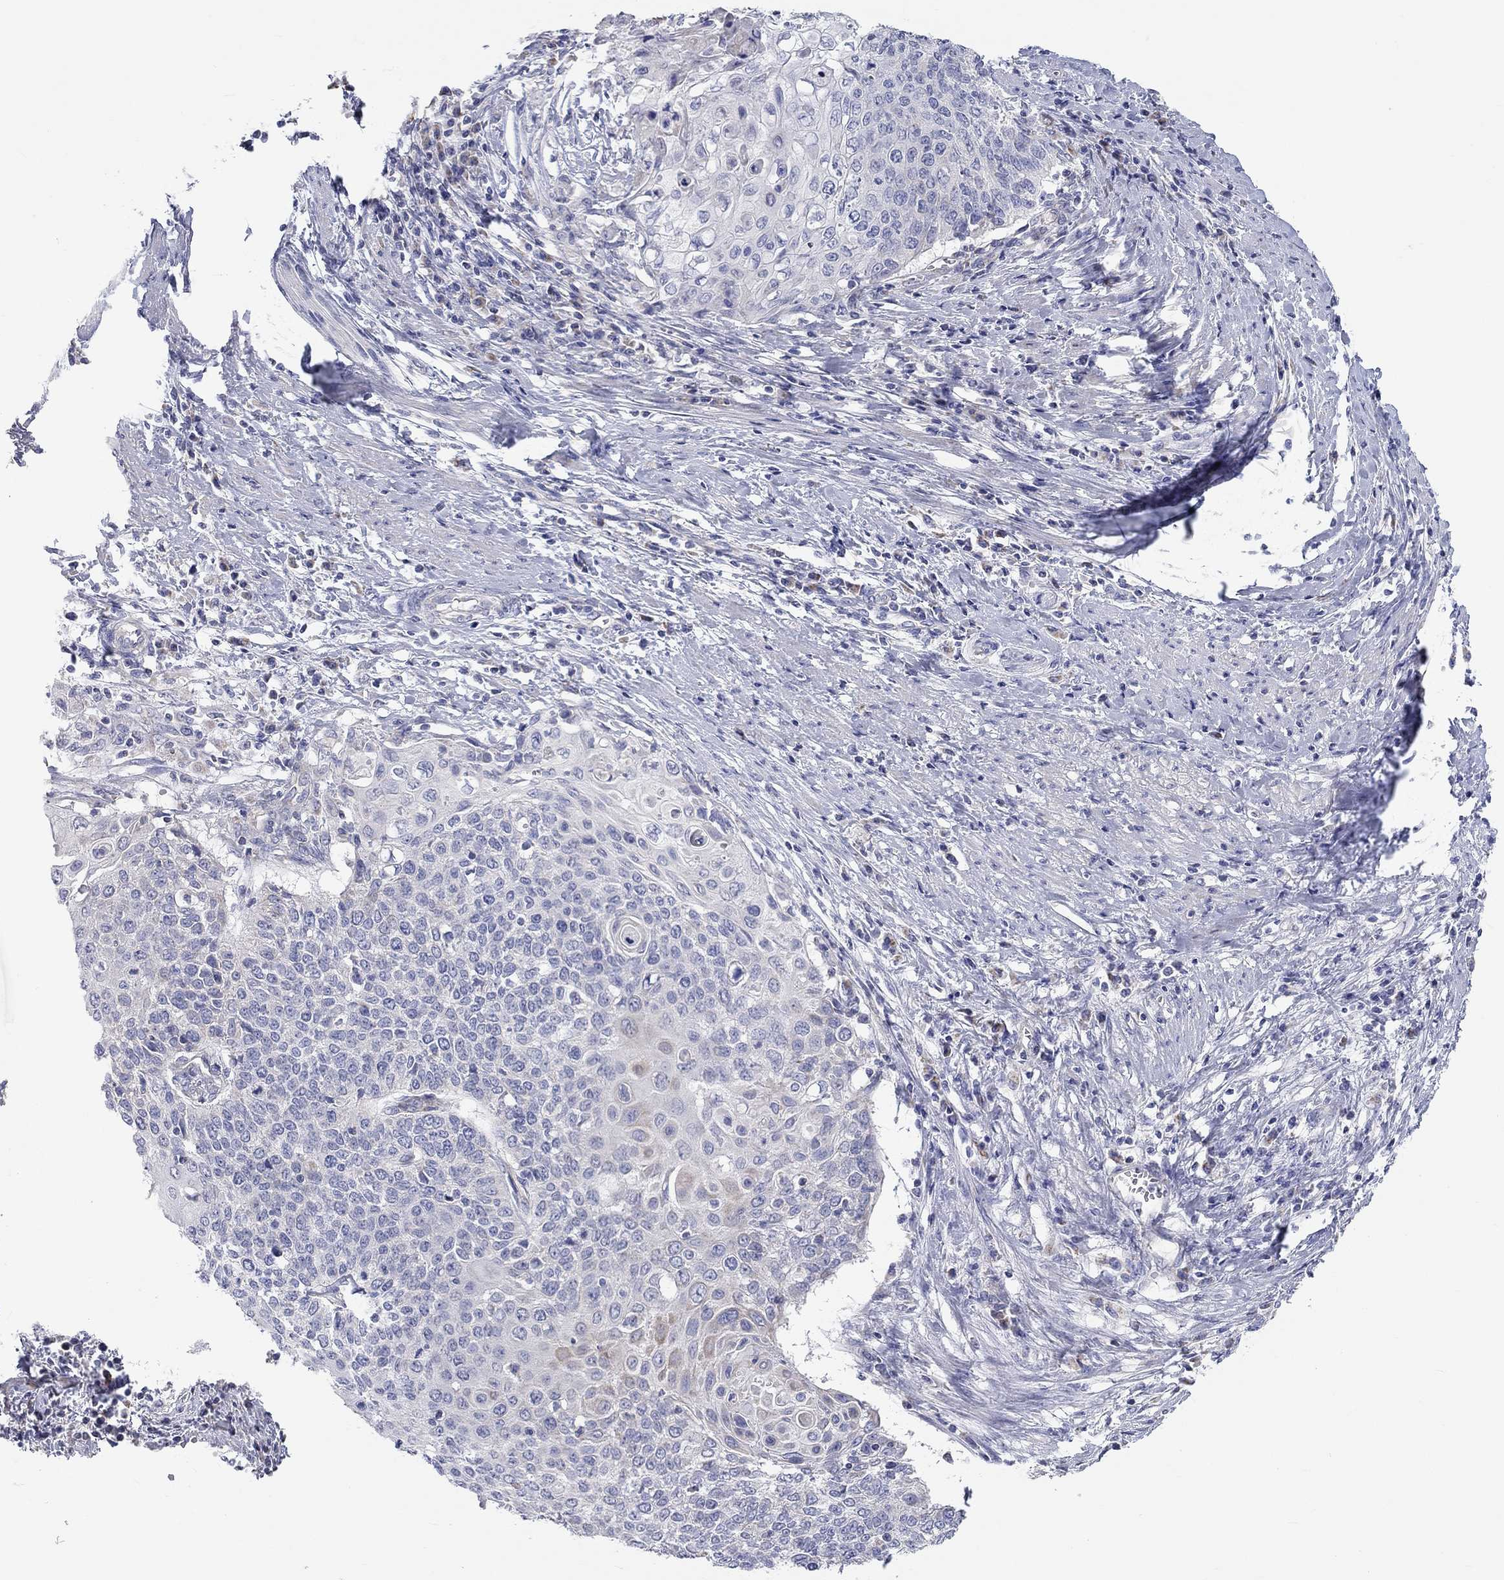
{"staining": {"intensity": "negative", "quantity": "none", "location": "none"}, "tissue": "cervical cancer", "cell_type": "Tumor cells", "image_type": "cancer", "snomed": [{"axis": "morphology", "description": "Squamous cell carcinoma, NOS"}, {"axis": "topography", "description": "Cervix"}], "caption": "Immunohistochemistry histopathology image of cervical squamous cell carcinoma stained for a protein (brown), which shows no expression in tumor cells.", "gene": "RCAN1", "patient": {"sex": "female", "age": 39}}